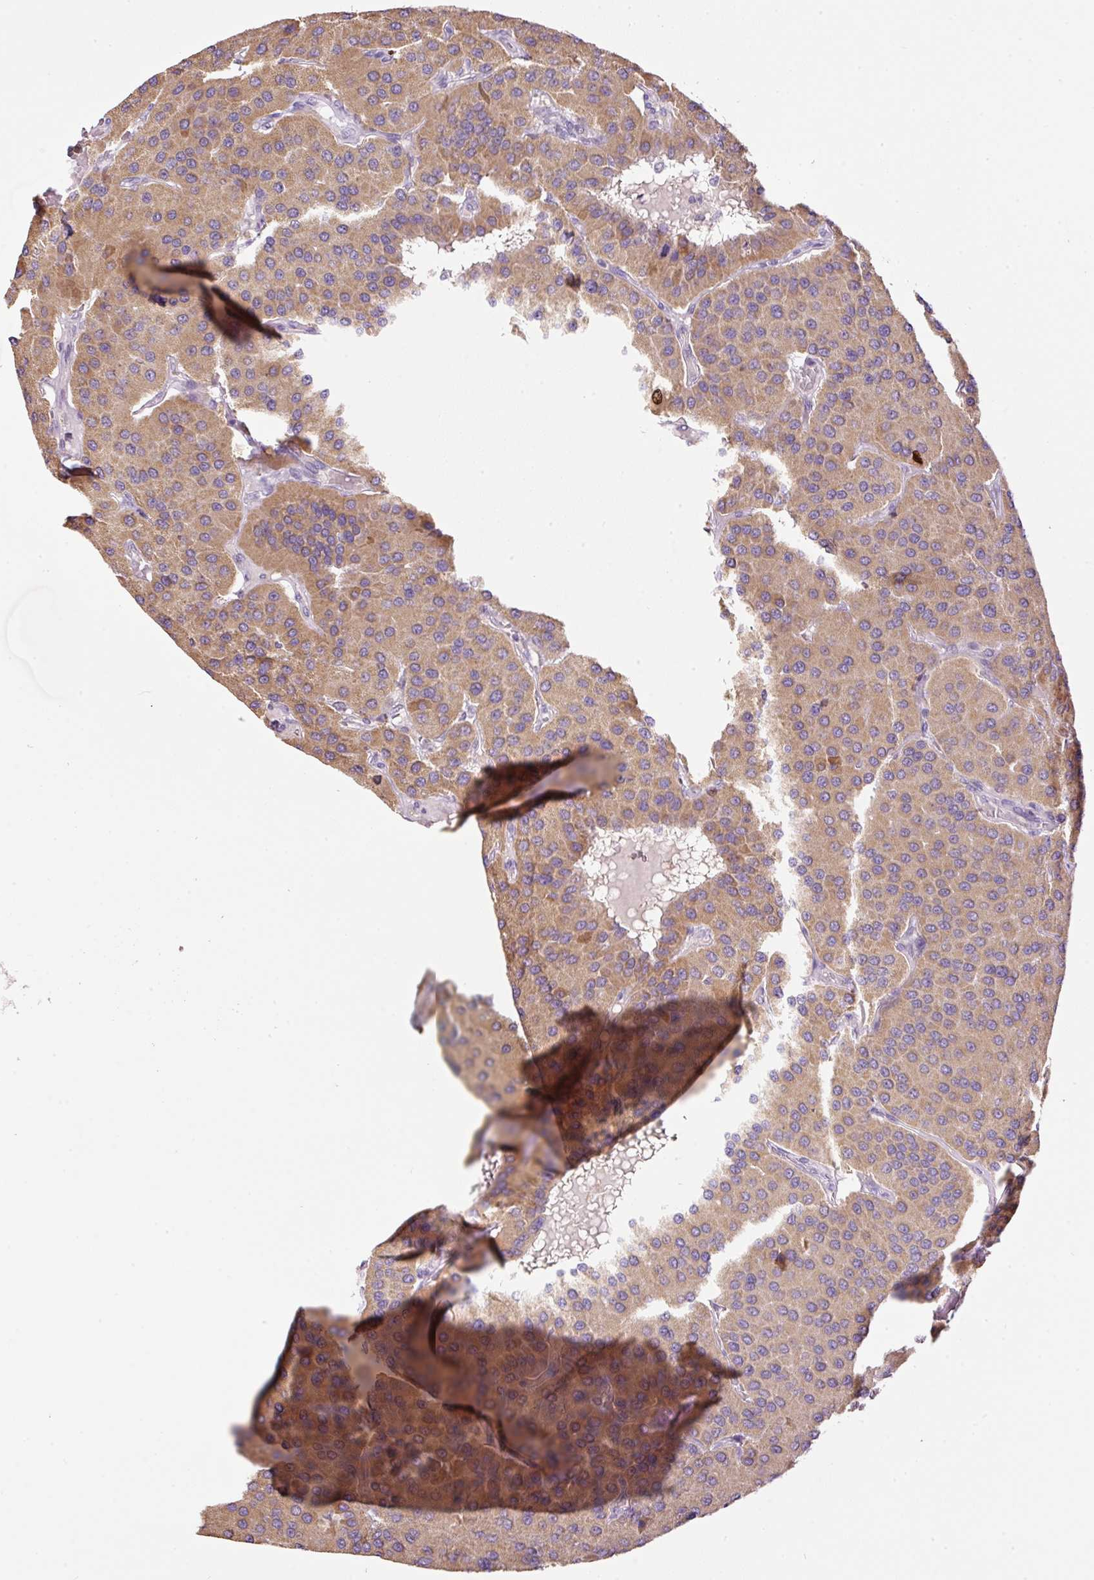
{"staining": {"intensity": "moderate", "quantity": ">75%", "location": "cytoplasmic/membranous"}, "tissue": "parathyroid gland", "cell_type": "Glandular cells", "image_type": "normal", "snomed": [{"axis": "morphology", "description": "Normal tissue, NOS"}, {"axis": "morphology", "description": "Adenoma, NOS"}, {"axis": "topography", "description": "Parathyroid gland"}], "caption": "Protein positivity by IHC demonstrates moderate cytoplasmic/membranous staining in approximately >75% of glandular cells in unremarkable parathyroid gland.", "gene": "KPNA2", "patient": {"sex": "female", "age": 86}}